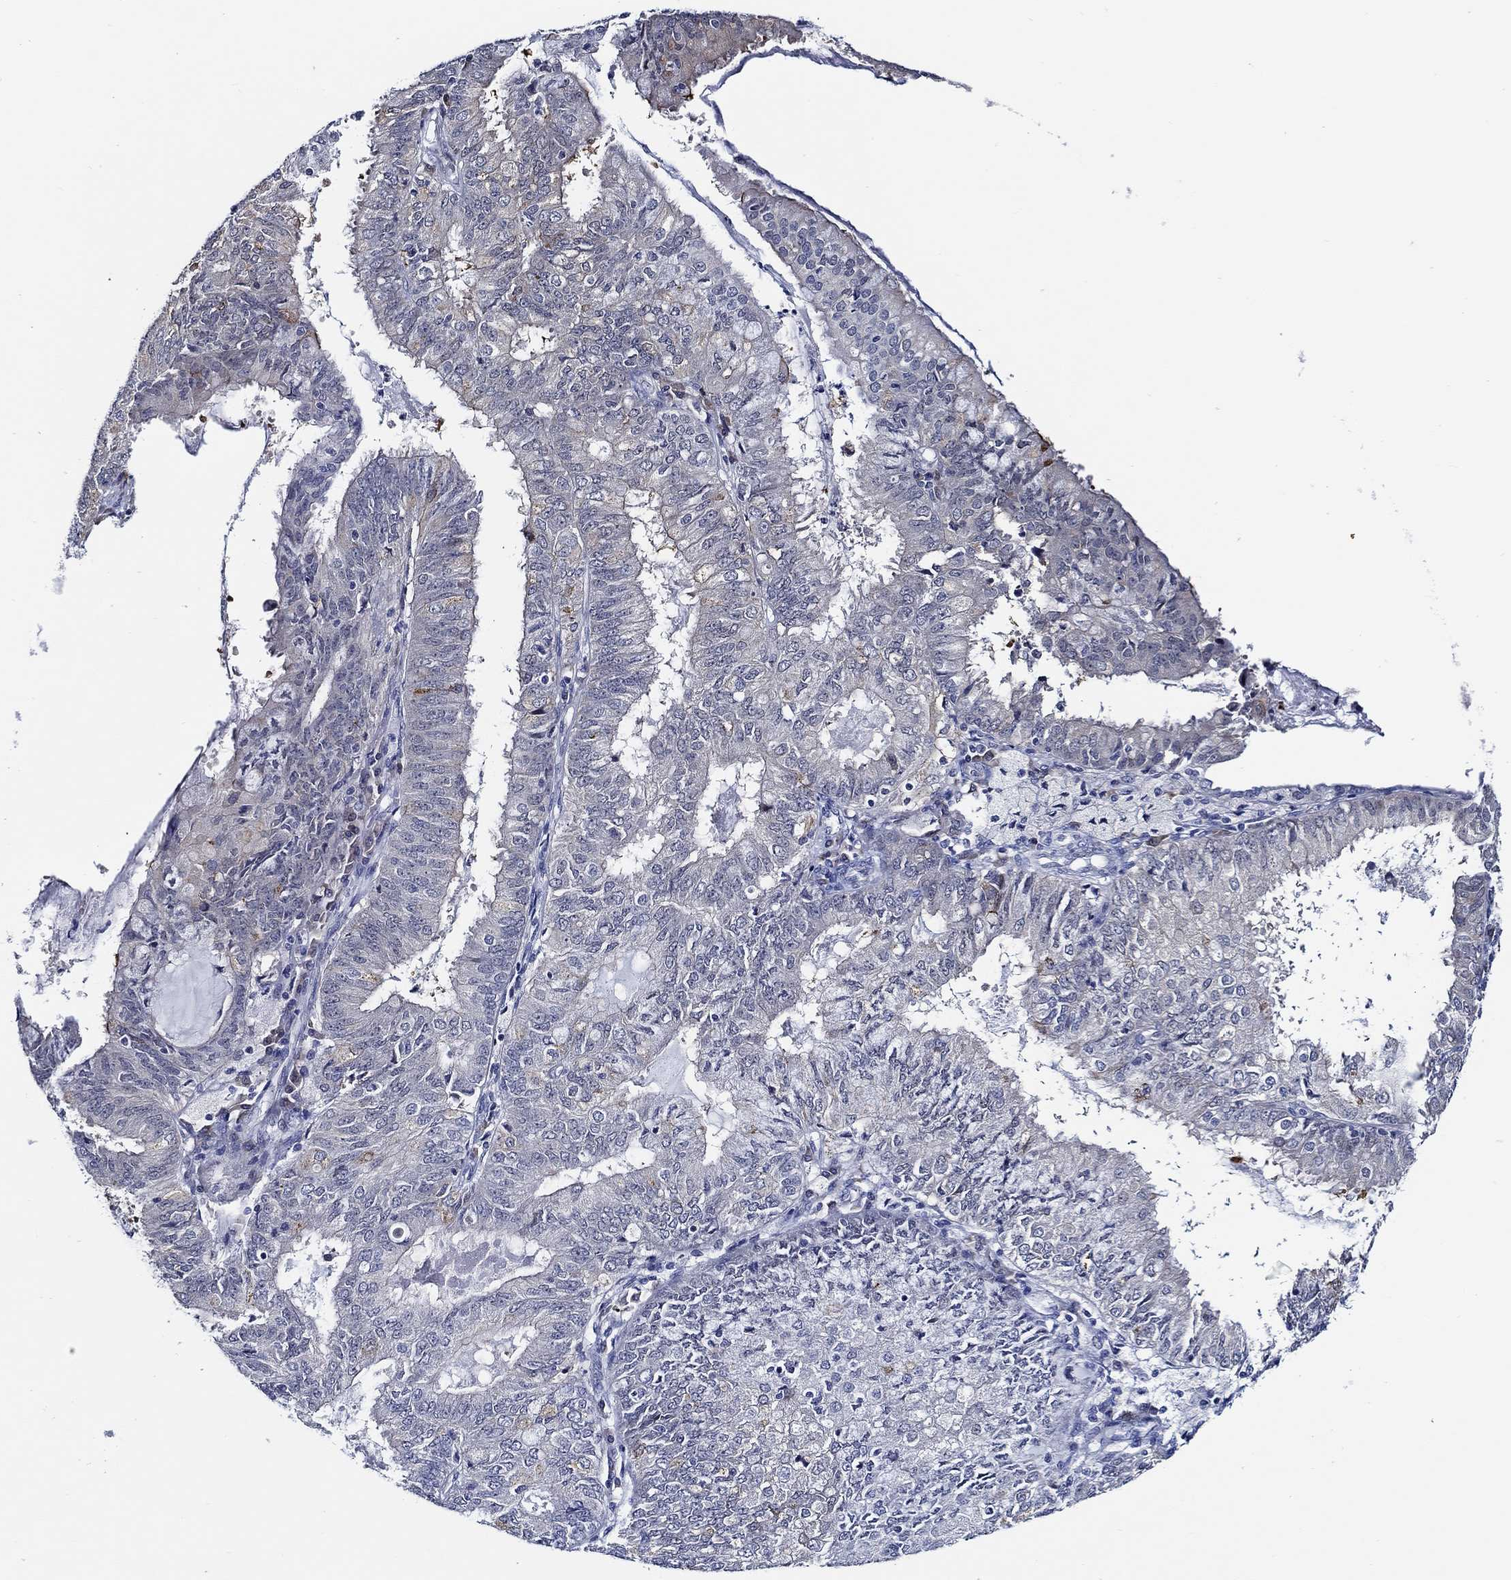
{"staining": {"intensity": "negative", "quantity": "none", "location": "none"}, "tissue": "endometrial cancer", "cell_type": "Tumor cells", "image_type": "cancer", "snomed": [{"axis": "morphology", "description": "Adenocarcinoma, NOS"}, {"axis": "topography", "description": "Endometrium"}], "caption": "This is an IHC photomicrograph of adenocarcinoma (endometrial). There is no staining in tumor cells.", "gene": "C8orf48", "patient": {"sex": "female", "age": 57}}